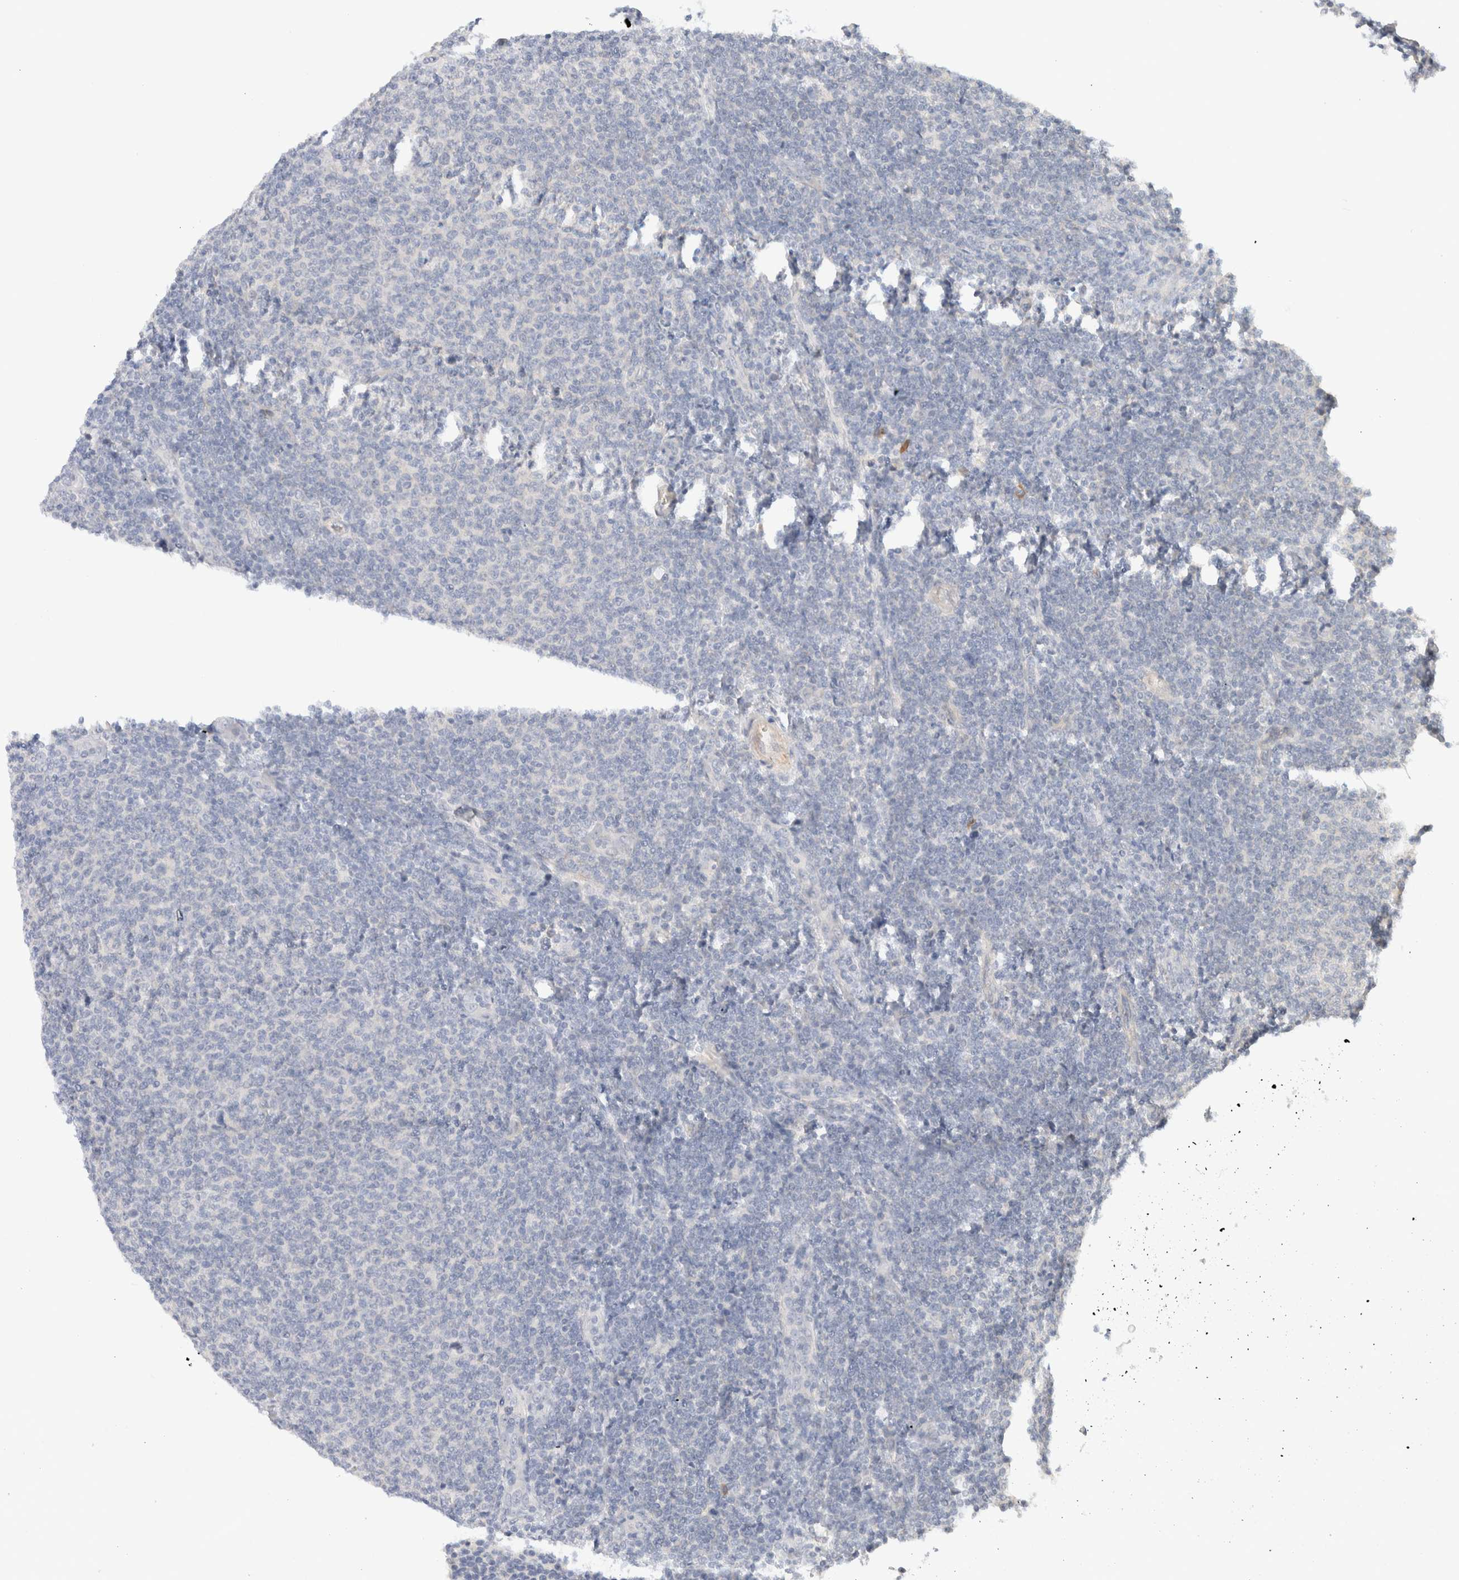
{"staining": {"intensity": "negative", "quantity": "none", "location": "none"}, "tissue": "lymphoma", "cell_type": "Tumor cells", "image_type": "cancer", "snomed": [{"axis": "morphology", "description": "Malignant lymphoma, non-Hodgkin's type, Low grade"}, {"axis": "topography", "description": "Lymph node"}], "caption": "A histopathology image of human low-grade malignant lymphoma, non-Hodgkin's type is negative for staining in tumor cells.", "gene": "SPRTN", "patient": {"sex": "male", "age": 66}}